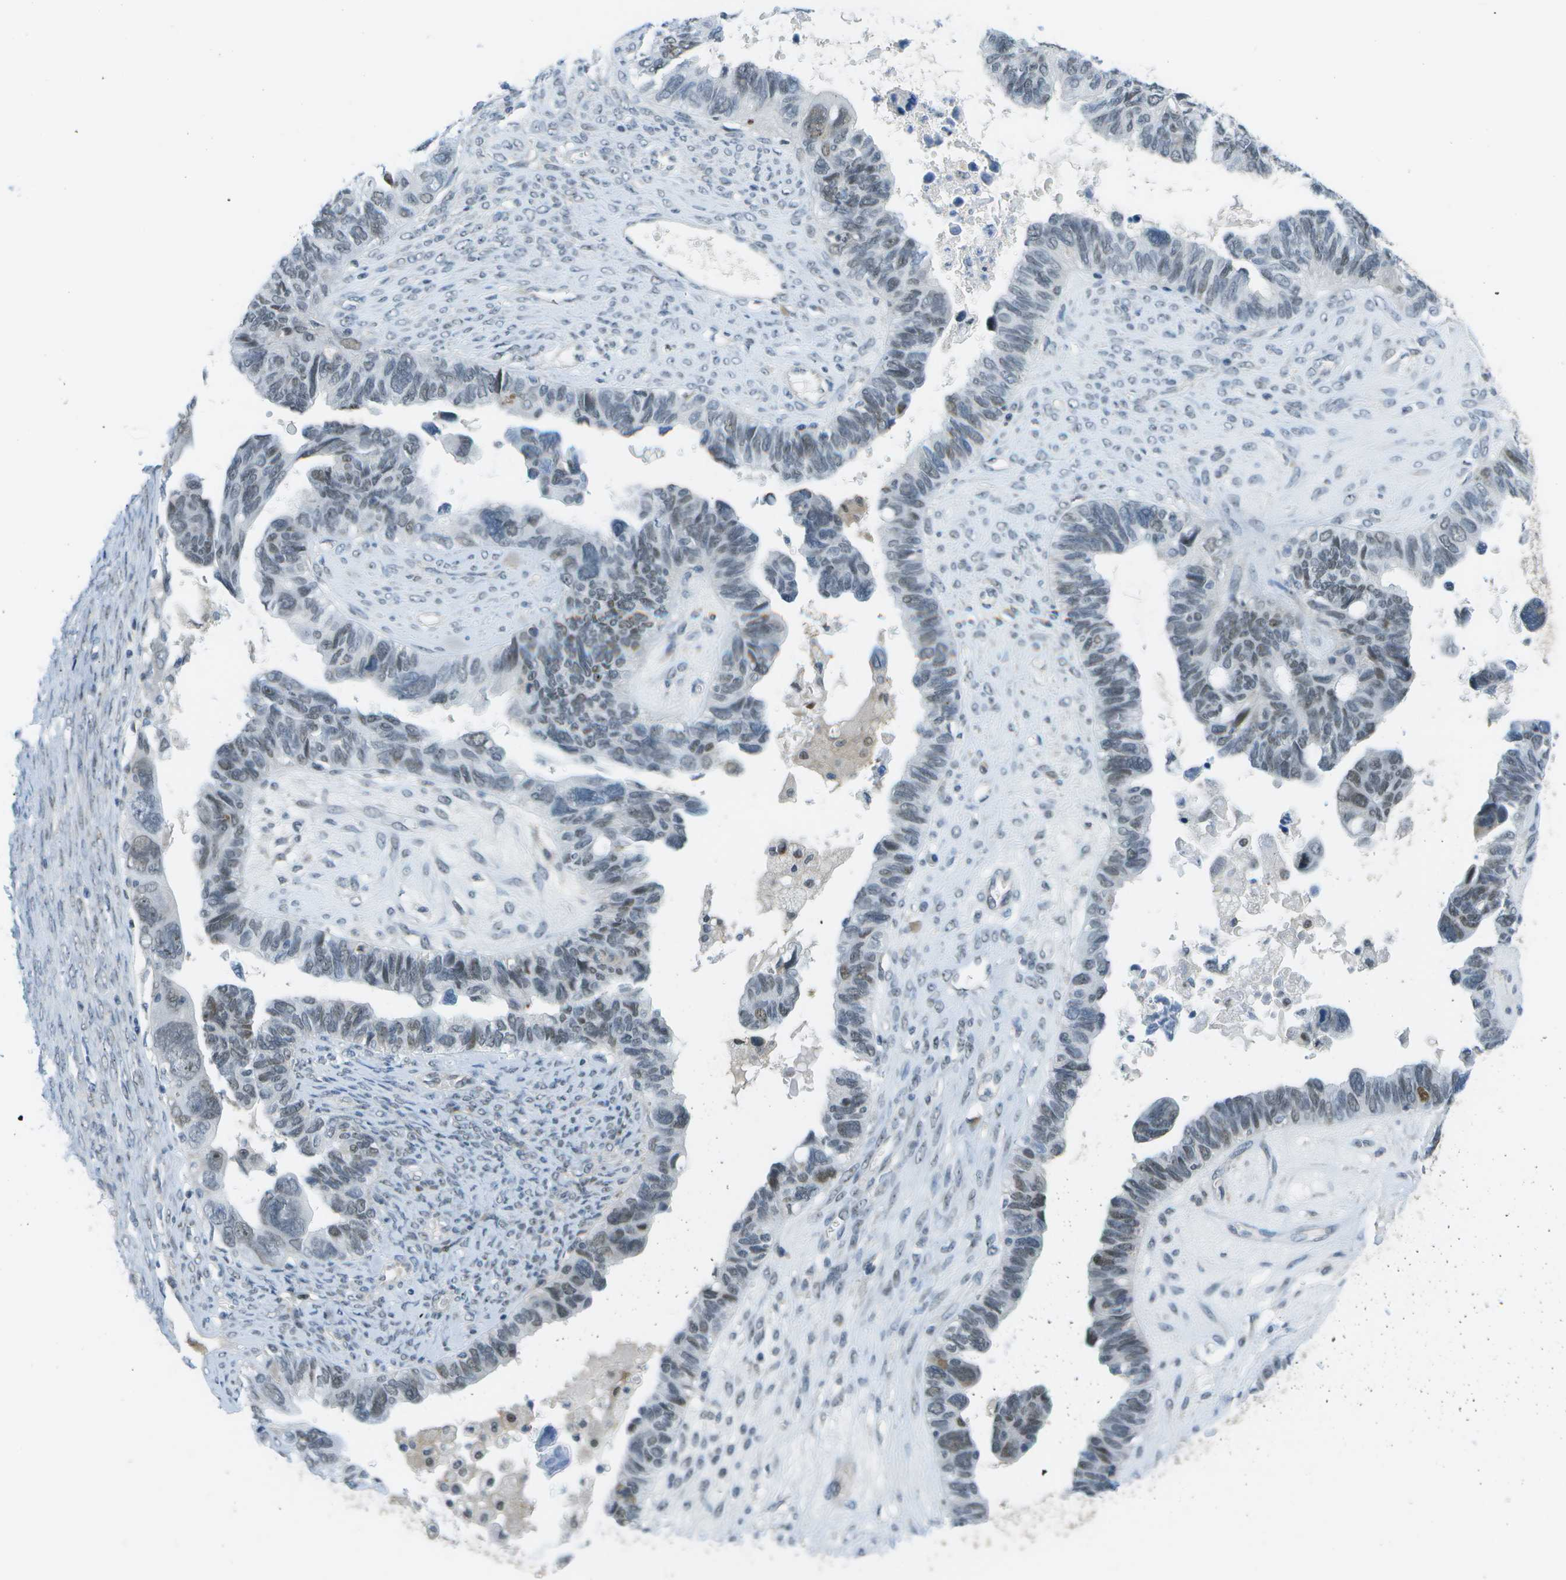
{"staining": {"intensity": "weak", "quantity": "<25%", "location": "nuclear"}, "tissue": "ovarian cancer", "cell_type": "Tumor cells", "image_type": "cancer", "snomed": [{"axis": "morphology", "description": "Cystadenocarcinoma, serous, NOS"}, {"axis": "topography", "description": "Ovary"}], "caption": "Serous cystadenocarcinoma (ovarian) was stained to show a protein in brown. There is no significant staining in tumor cells.", "gene": "PITHD1", "patient": {"sex": "female", "age": 79}}